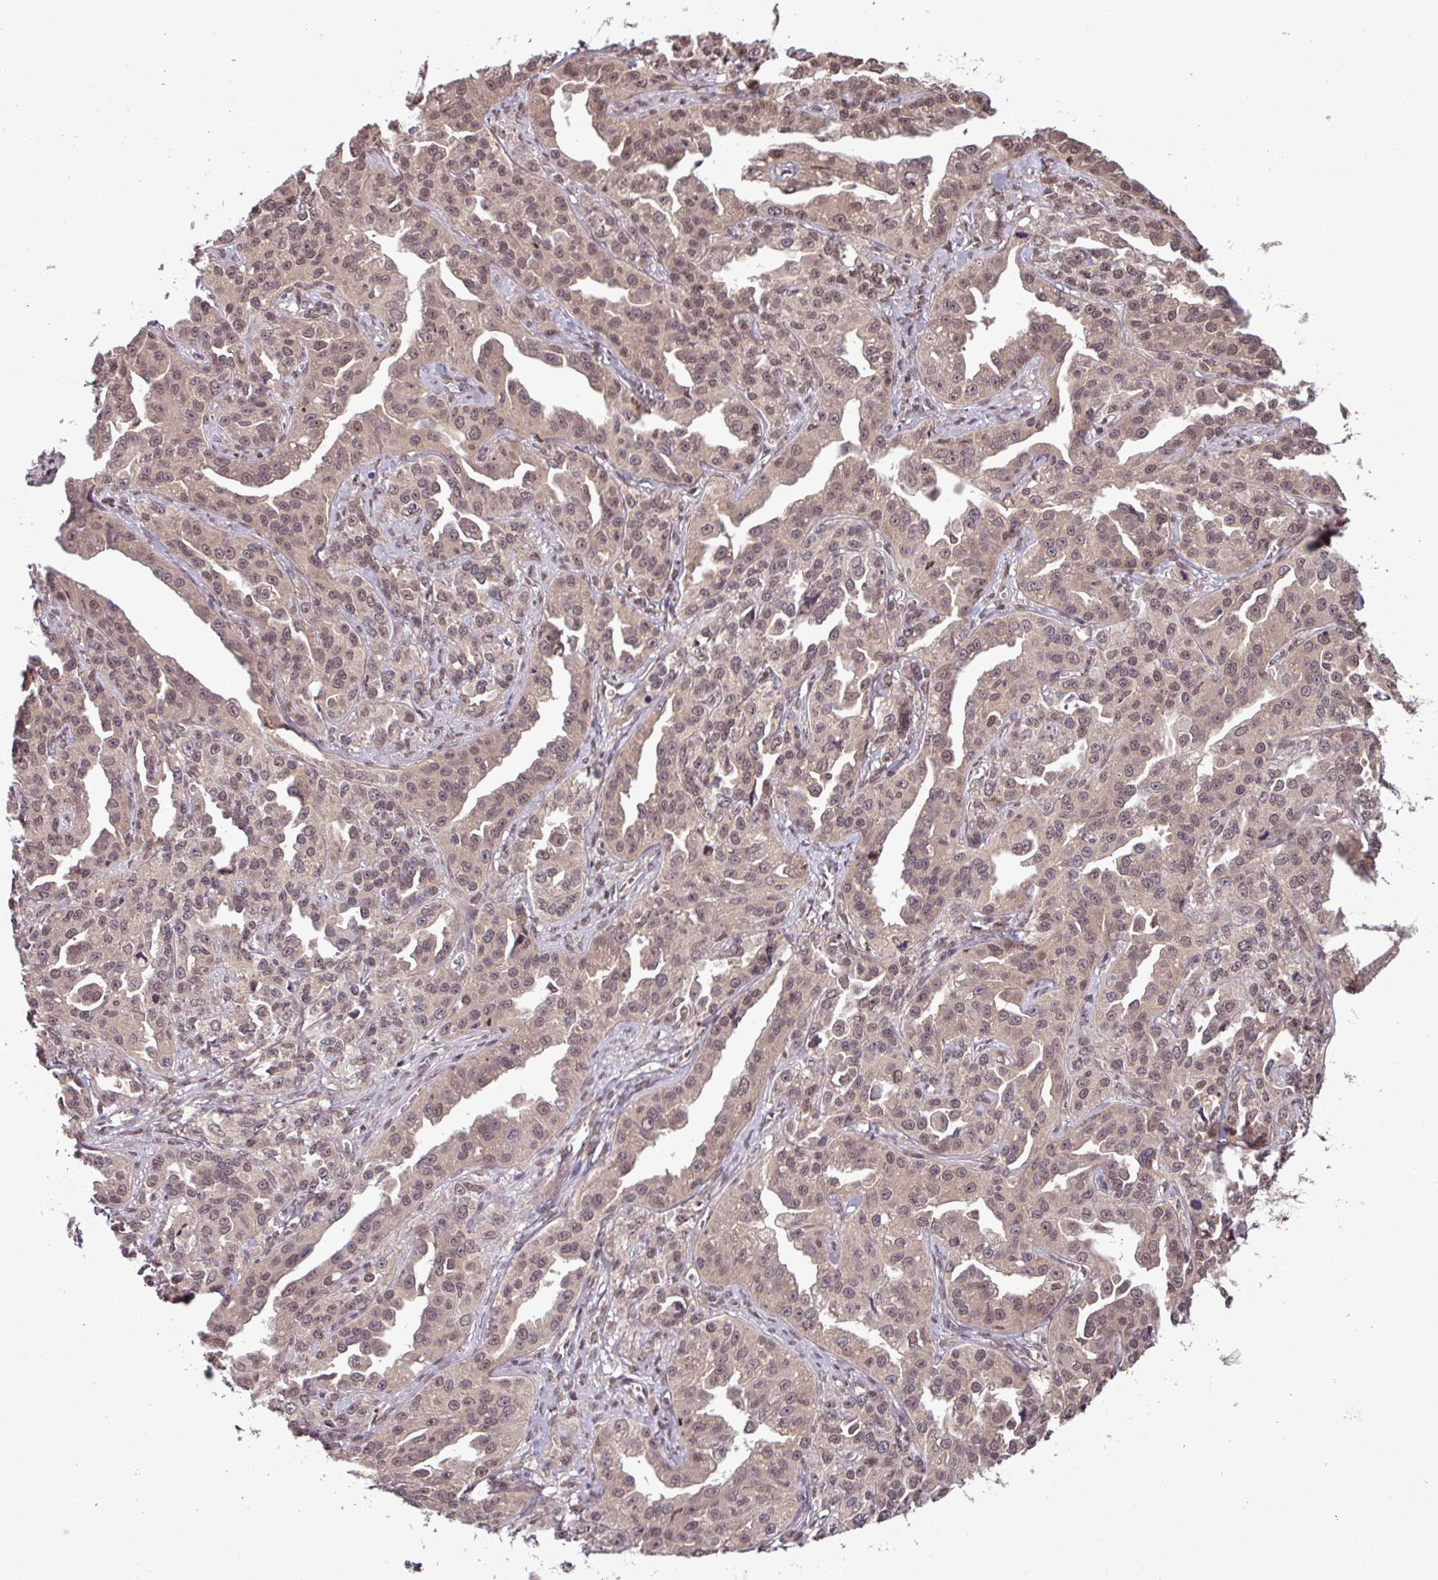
{"staining": {"intensity": "weak", "quantity": ">75%", "location": "cytoplasmic/membranous,nuclear"}, "tissue": "ovarian cancer", "cell_type": "Tumor cells", "image_type": "cancer", "snomed": [{"axis": "morphology", "description": "Cystadenocarcinoma, serous, NOS"}, {"axis": "topography", "description": "Ovary"}], "caption": "Immunohistochemistry (IHC) (DAB (3,3'-diaminobenzidine)) staining of ovarian cancer demonstrates weak cytoplasmic/membranous and nuclear protein expression in approximately >75% of tumor cells.", "gene": "NOB1", "patient": {"sex": "female", "age": 75}}